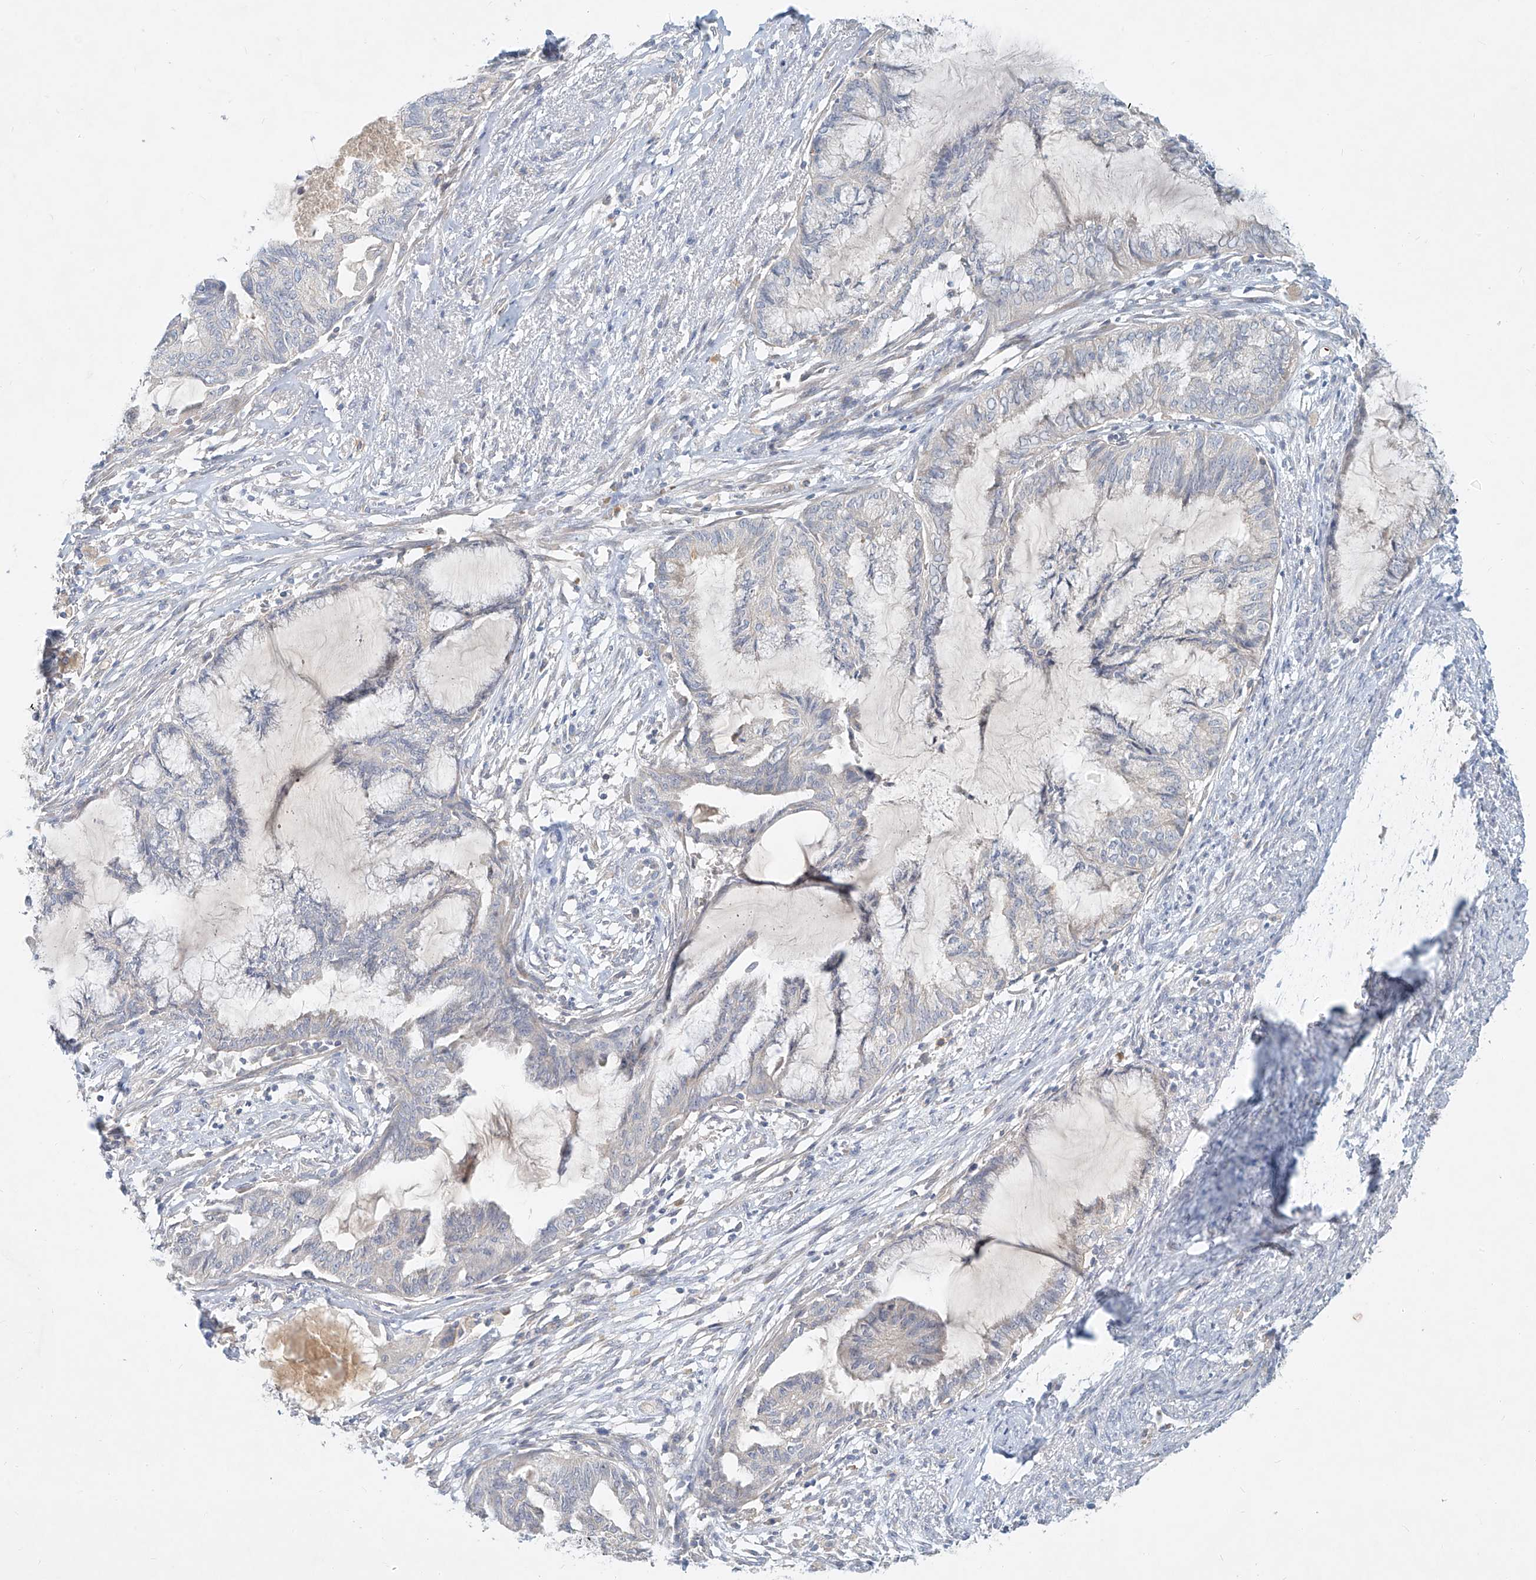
{"staining": {"intensity": "negative", "quantity": "none", "location": "none"}, "tissue": "endometrial cancer", "cell_type": "Tumor cells", "image_type": "cancer", "snomed": [{"axis": "morphology", "description": "Adenocarcinoma, NOS"}, {"axis": "topography", "description": "Endometrium"}], "caption": "This micrograph is of endometrial cancer (adenocarcinoma) stained with immunohistochemistry to label a protein in brown with the nuclei are counter-stained blue. There is no positivity in tumor cells.", "gene": "SYTL3", "patient": {"sex": "female", "age": 86}}